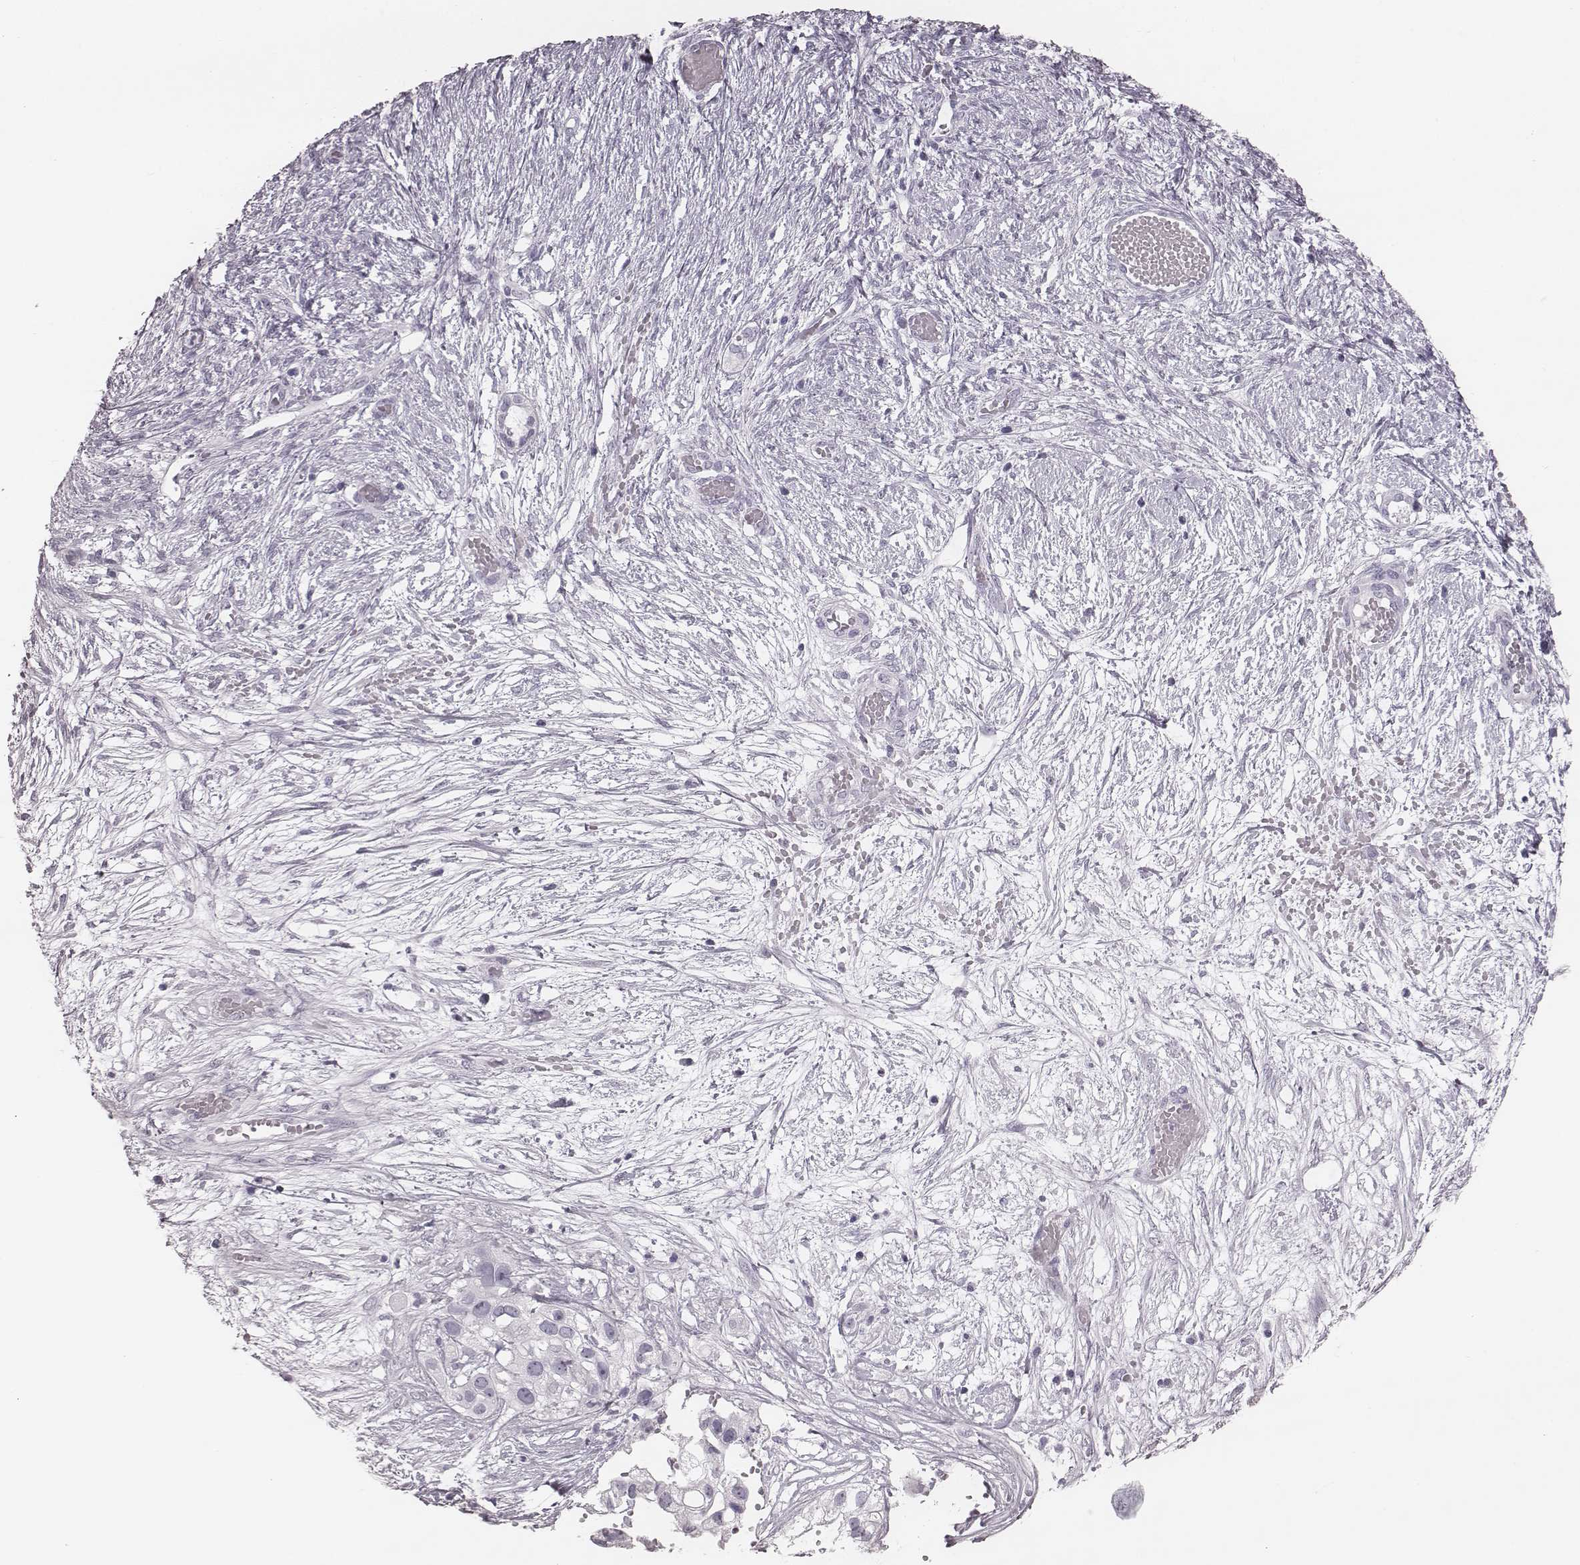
{"staining": {"intensity": "negative", "quantity": "none", "location": "none"}, "tissue": "ovarian cancer", "cell_type": "Tumor cells", "image_type": "cancer", "snomed": [{"axis": "morphology", "description": "Cystadenocarcinoma, serous, NOS"}, {"axis": "topography", "description": "Ovary"}], "caption": "Human serous cystadenocarcinoma (ovarian) stained for a protein using immunohistochemistry displays no staining in tumor cells.", "gene": "KRT74", "patient": {"sex": "female", "age": 56}}